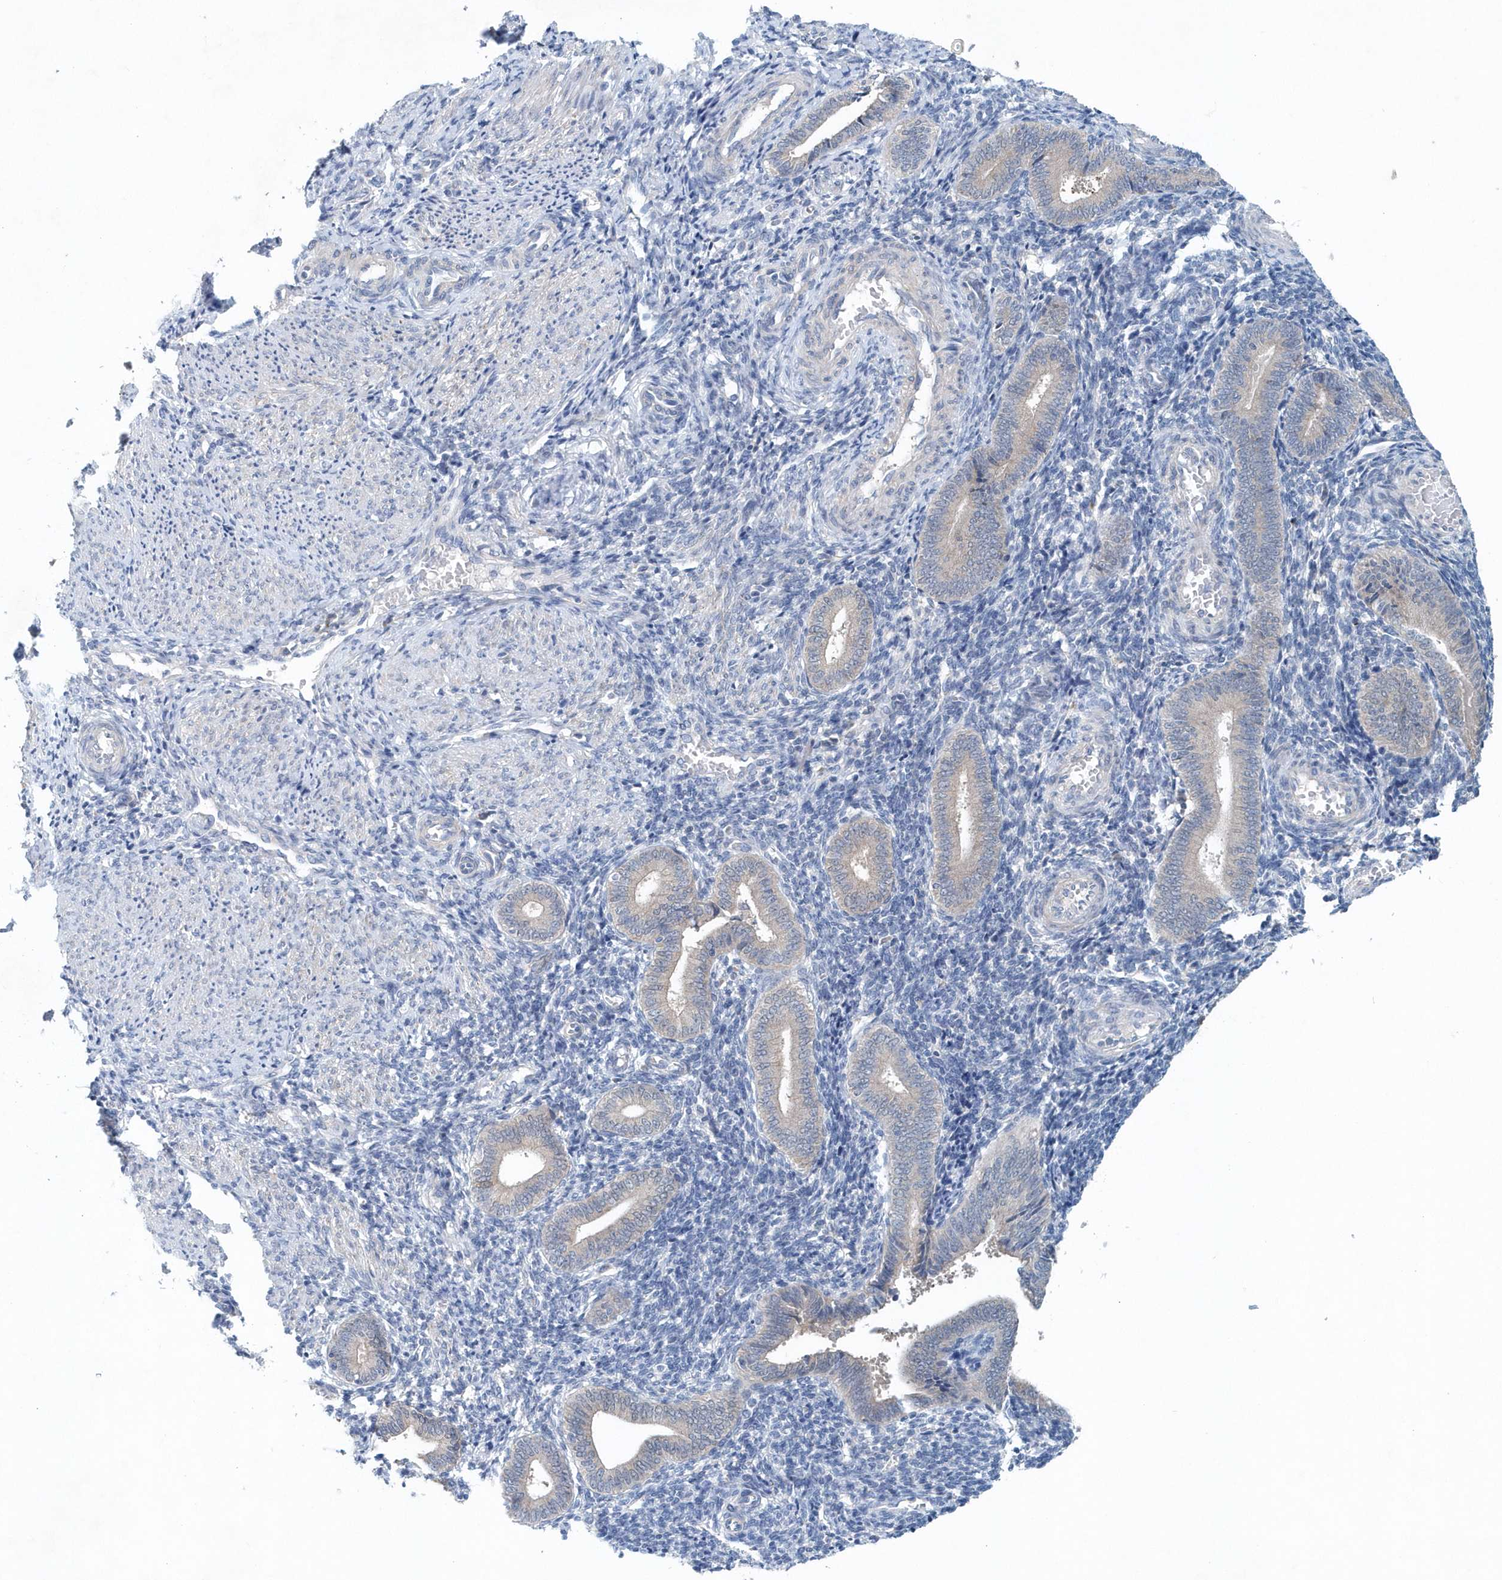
{"staining": {"intensity": "negative", "quantity": "none", "location": "none"}, "tissue": "endometrium", "cell_type": "Cells in endometrial stroma", "image_type": "normal", "snomed": [{"axis": "morphology", "description": "Normal tissue, NOS"}, {"axis": "topography", "description": "Uterus"}, {"axis": "topography", "description": "Endometrium"}], "caption": "Immunohistochemistry (IHC) micrograph of benign endometrium stained for a protein (brown), which reveals no staining in cells in endometrial stroma.", "gene": "PFN2", "patient": {"sex": "female", "age": 33}}